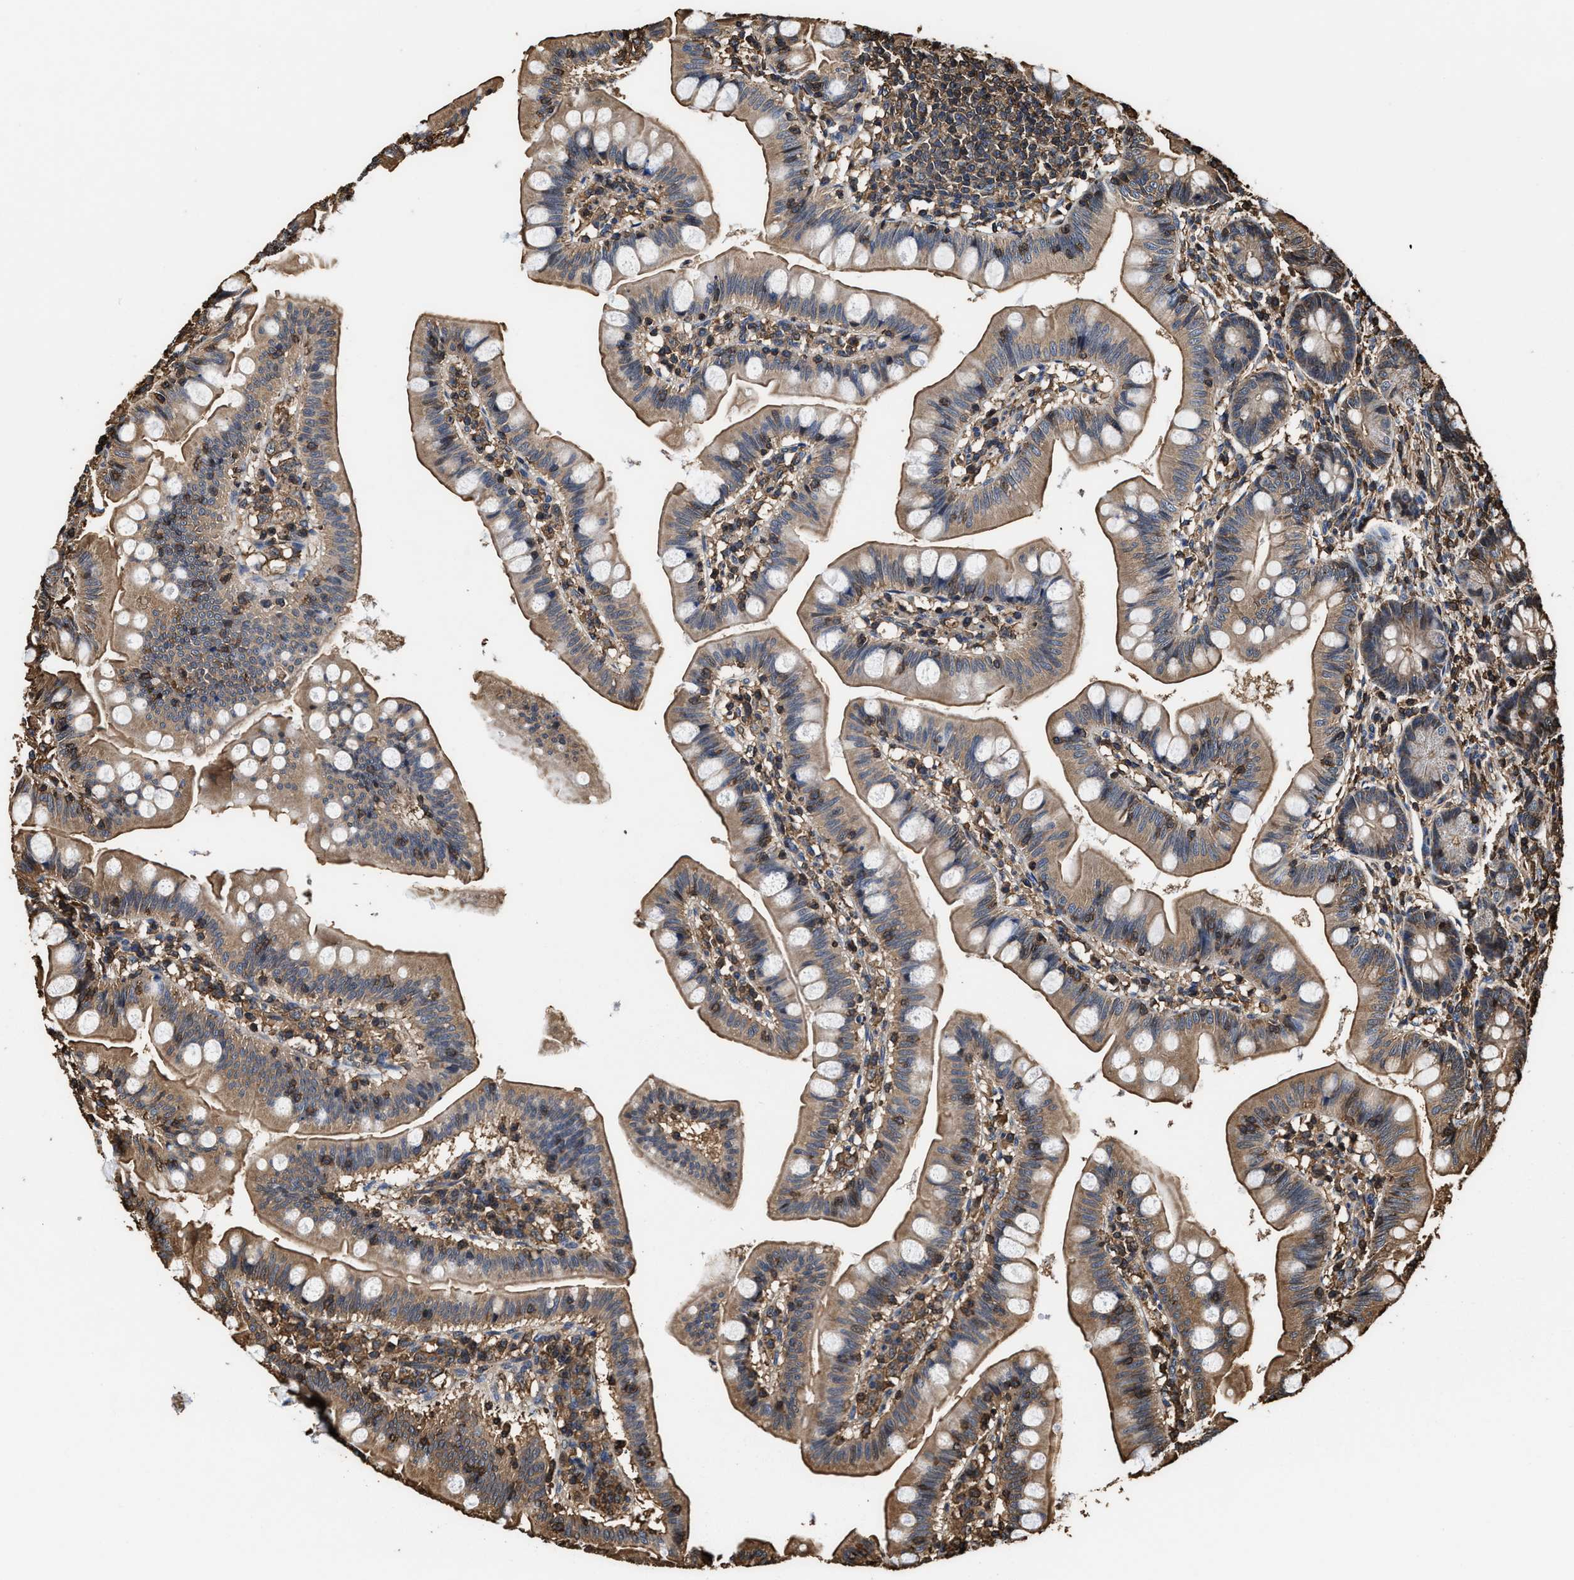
{"staining": {"intensity": "moderate", "quantity": ">75%", "location": "cytoplasmic/membranous"}, "tissue": "small intestine", "cell_type": "Glandular cells", "image_type": "normal", "snomed": [{"axis": "morphology", "description": "Normal tissue, NOS"}, {"axis": "topography", "description": "Small intestine"}], "caption": "Immunohistochemical staining of unremarkable human small intestine demonstrates medium levels of moderate cytoplasmic/membranous expression in about >75% of glandular cells. The staining was performed using DAB to visualize the protein expression in brown, while the nuclei were stained in blue with hematoxylin (Magnification: 20x).", "gene": "KBTBD2", "patient": {"sex": "male", "age": 7}}